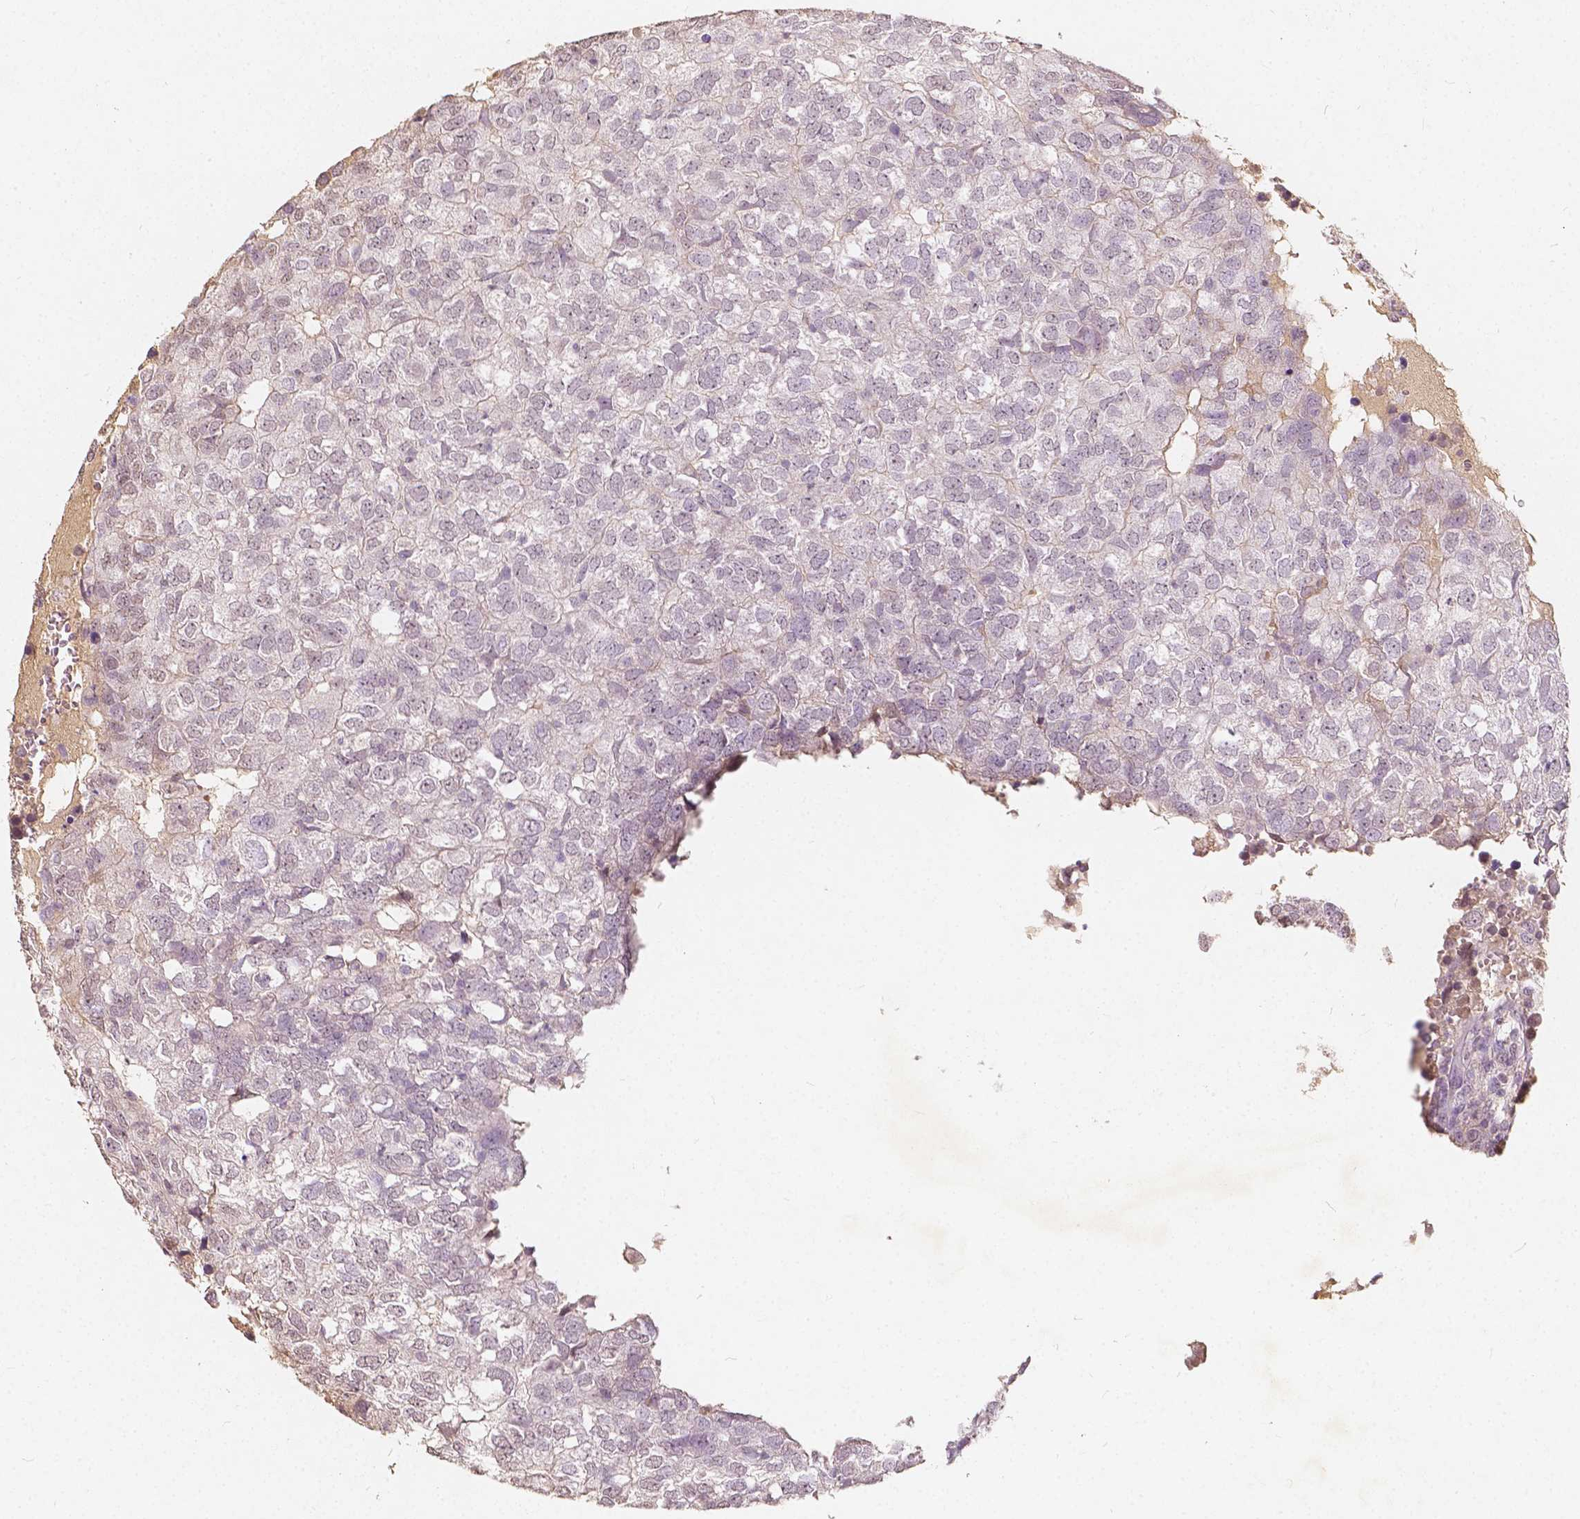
{"staining": {"intensity": "weak", "quantity": "<25%", "location": "nuclear"}, "tissue": "breast cancer", "cell_type": "Tumor cells", "image_type": "cancer", "snomed": [{"axis": "morphology", "description": "Duct carcinoma"}, {"axis": "topography", "description": "Breast"}], "caption": "Tumor cells show no significant protein expression in breast invasive ductal carcinoma.", "gene": "SOX15", "patient": {"sex": "female", "age": 30}}